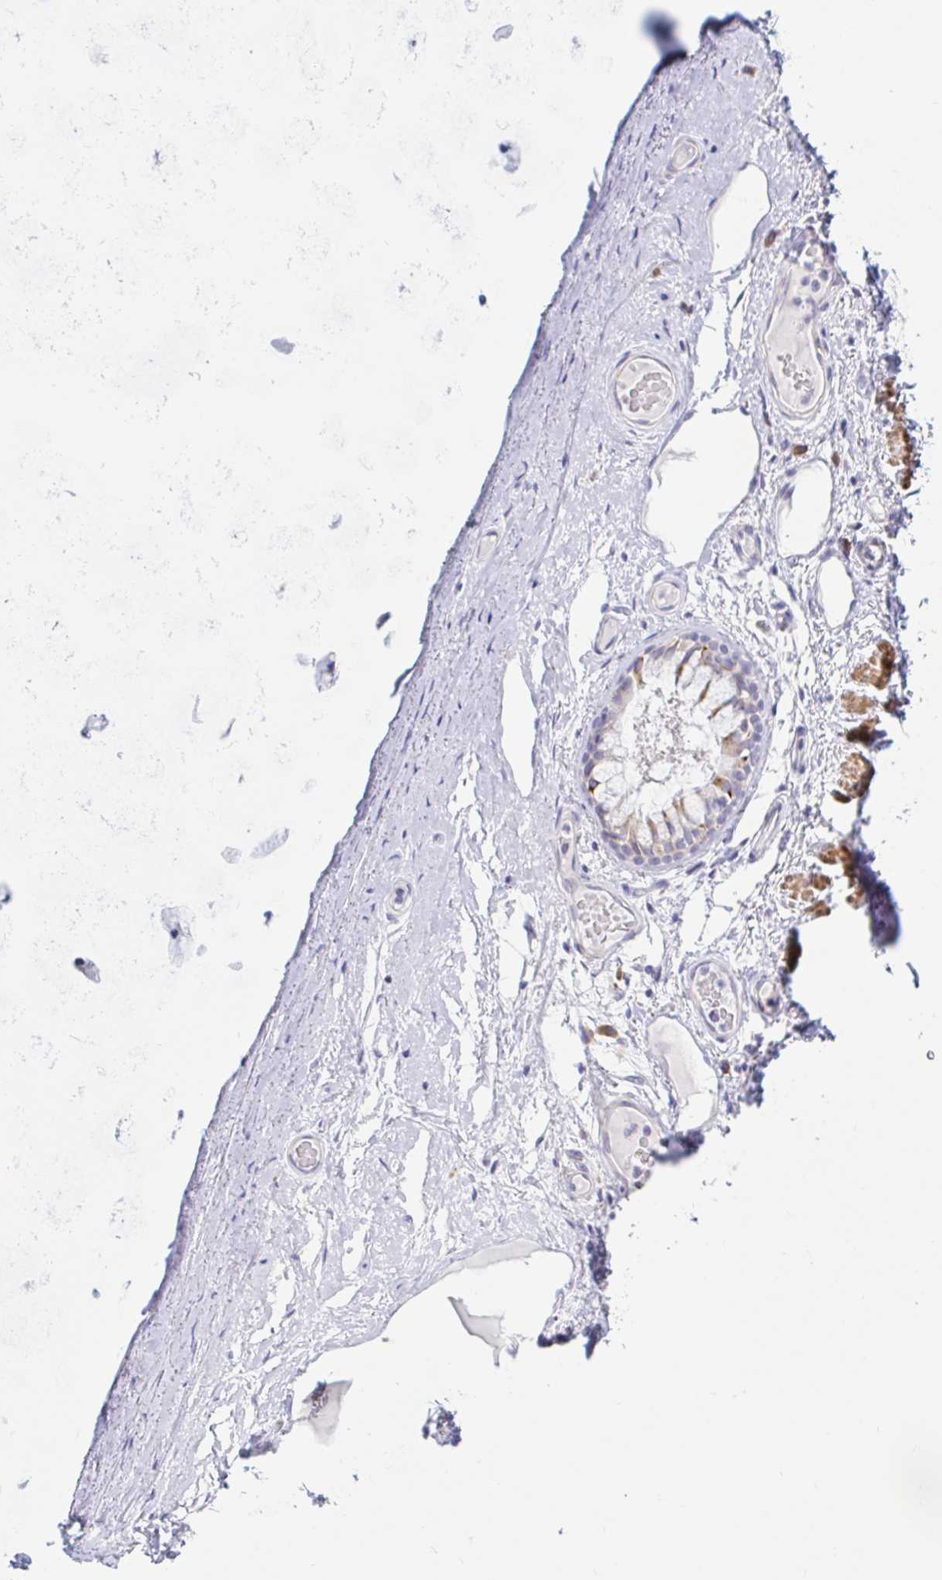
{"staining": {"intensity": "negative", "quantity": "none", "location": "none"}, "tissue": "adipose tissue", "cell_type": "Adipocytes", "image_type": "normal", "snomed": [{"axis": "morphology", "description": "Normal tissue, NOS"}, {"axis": "topography", "description": "Cartilage tissue"}, {"axis": "topography", "description": "Bronchus"}], "caption": "DAB immunohistochemical staining of unremarkable human adipose tissue exhibits no significant staining in adipocytes.", "gene": "ENSG00000271254", "patient": {"sex": "male", "age": 64}}